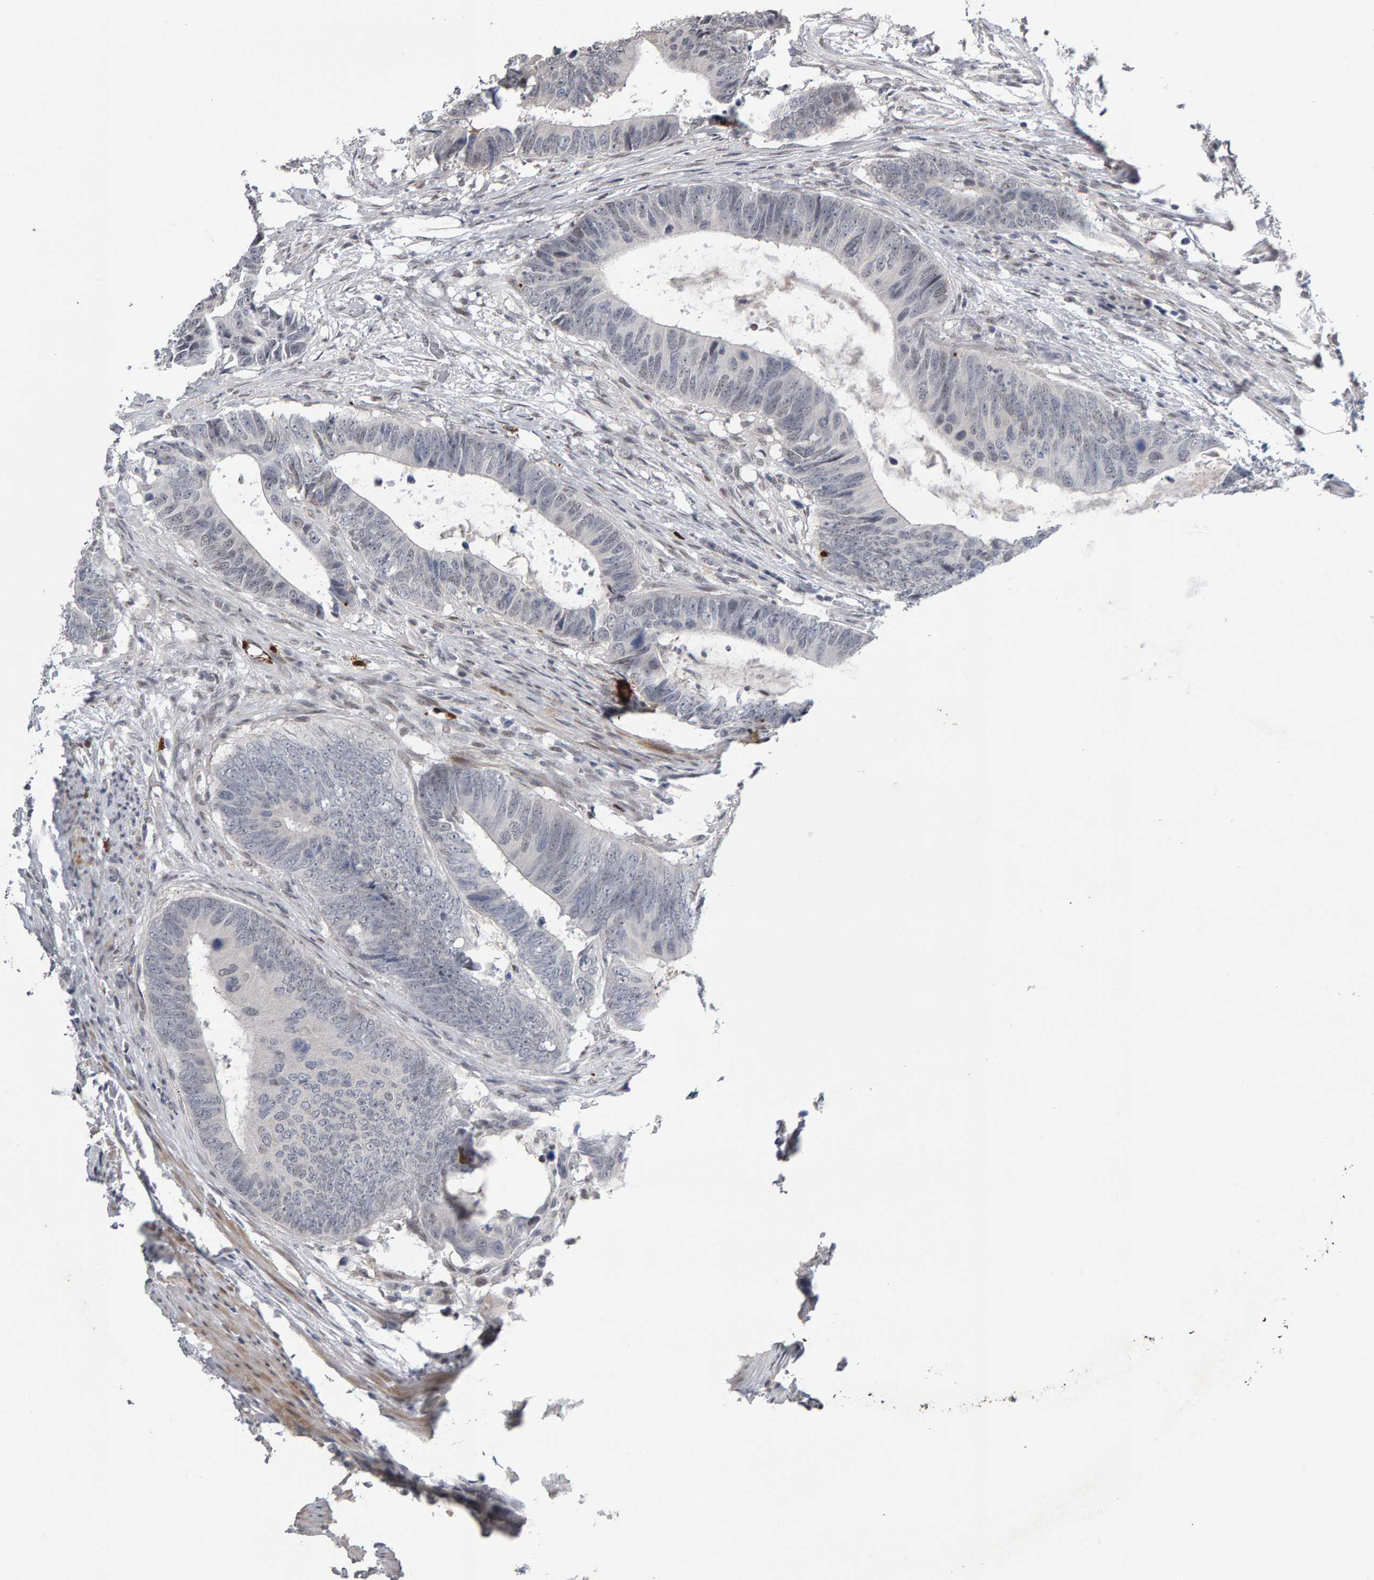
{"staining": {"intensity": "weak", "quantity": "<25%", "location": "nuclear"}, "tissue": "colorectal cancer", "cell_type": "Tumor cells", "image_type": "cancer", "snomed": [{"axis": "morphology", "description": "Adenocarcinoma, NOS"}, {"axis": "topography", "description": "Colon"}], "caption": "This is a histopathology image of immunohistochemistry staining of colorectal cancer (adenocarcinoma), which shows no positivity in tumor cells.", "gene": "IPO8", "patient": {"sex": "male", "age": 56}}